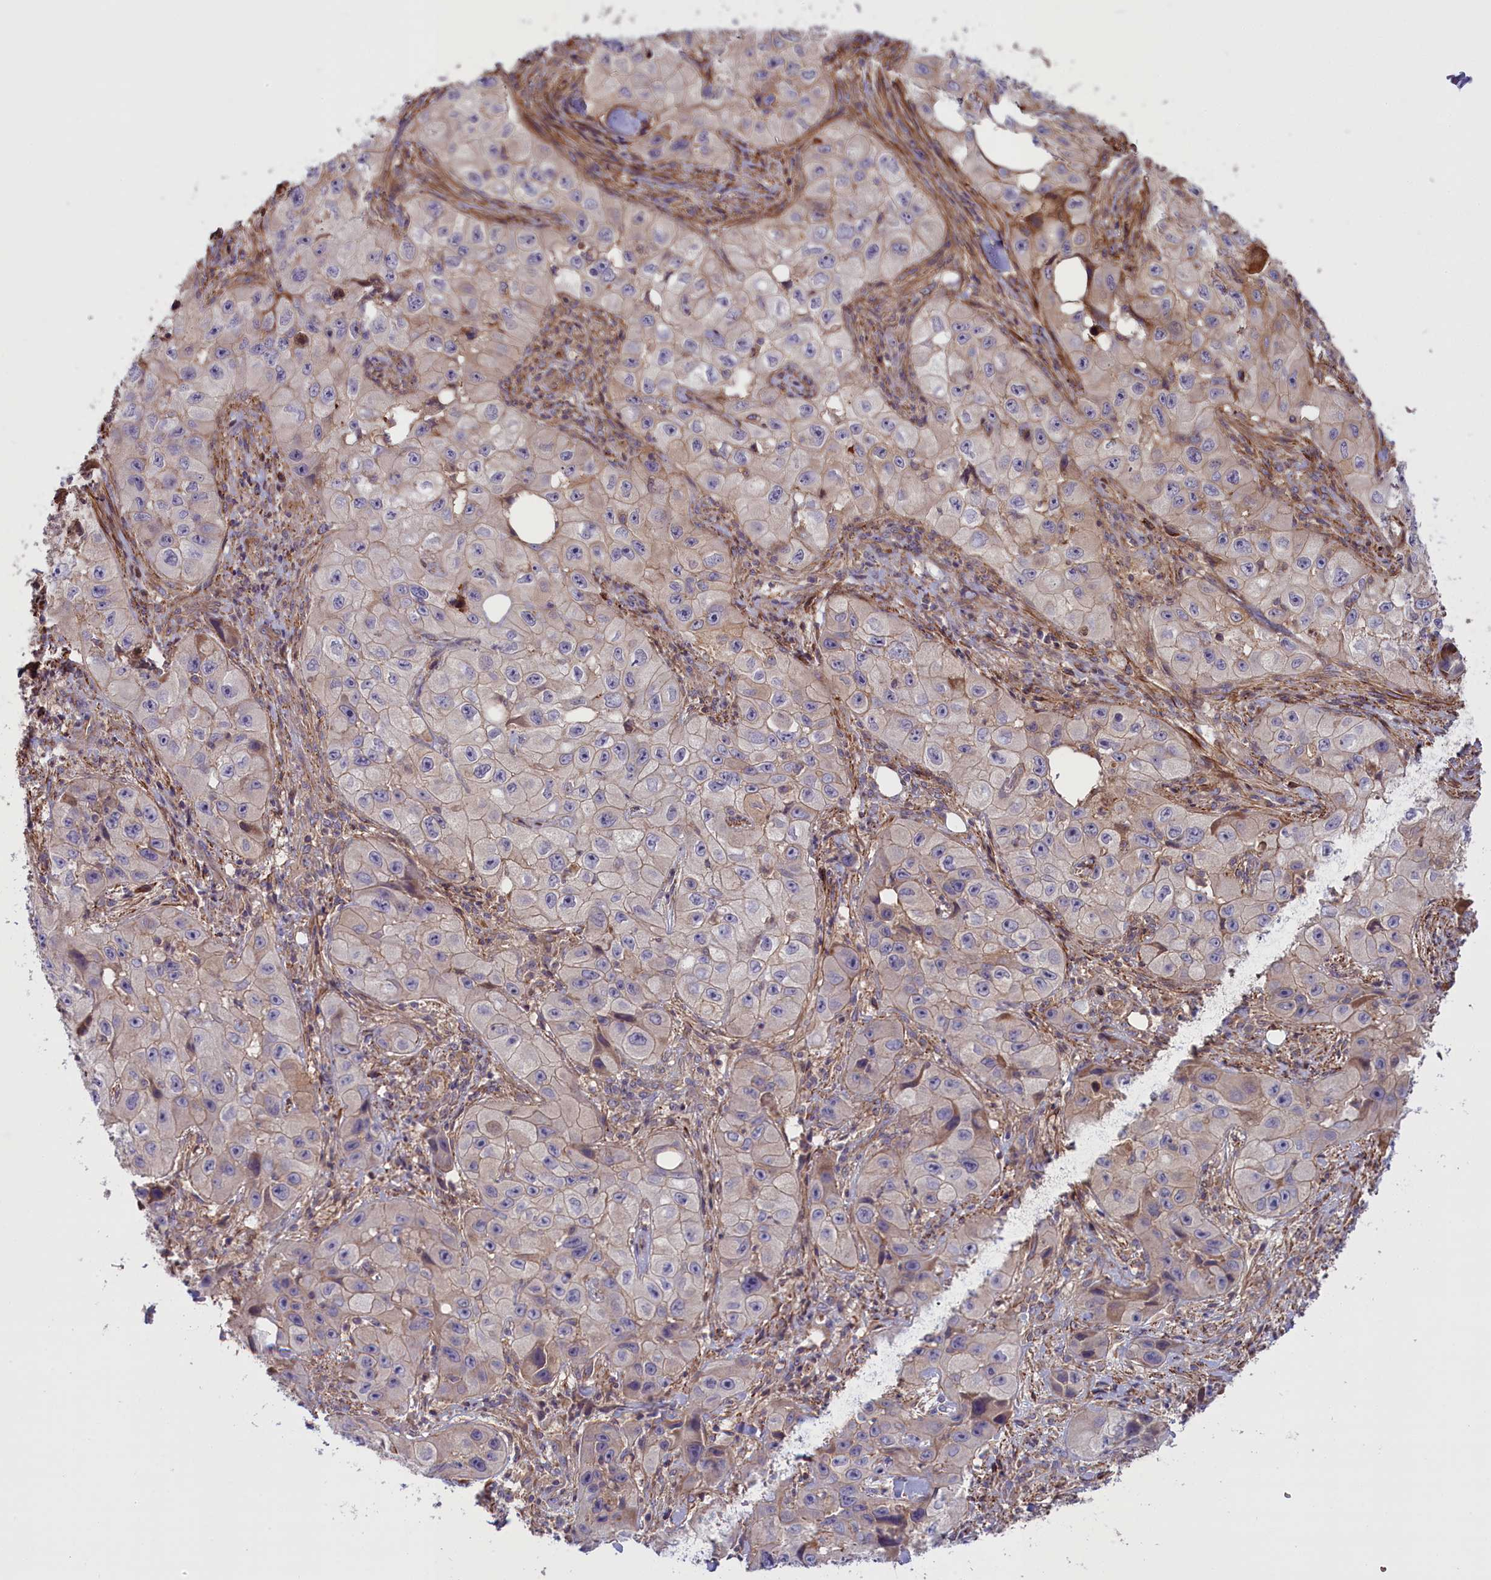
{"staining": {"intensity": "weak", "quantity": "<25%", "location": "cytoplasmic/membranous"}, "tissue": "skin cancer", "cell_type": "Tumor cells", "image_type": "cancer", "snomed": [{"axis": "morphology", "description": "Squamous cell carcinoma, NOS"}, {"axis": "topography", "description": "Skin"}, {"axis": "topography", "description": "Subcutis"}], "caption": "A high-resolution image shows immunohistochemistry staining of skin cancer (squamous cell carcinoma), which exhibits no significant positivity in tumor cells.", "gene": "FUZ", "patient": {"sex": "male", "age": 73}}